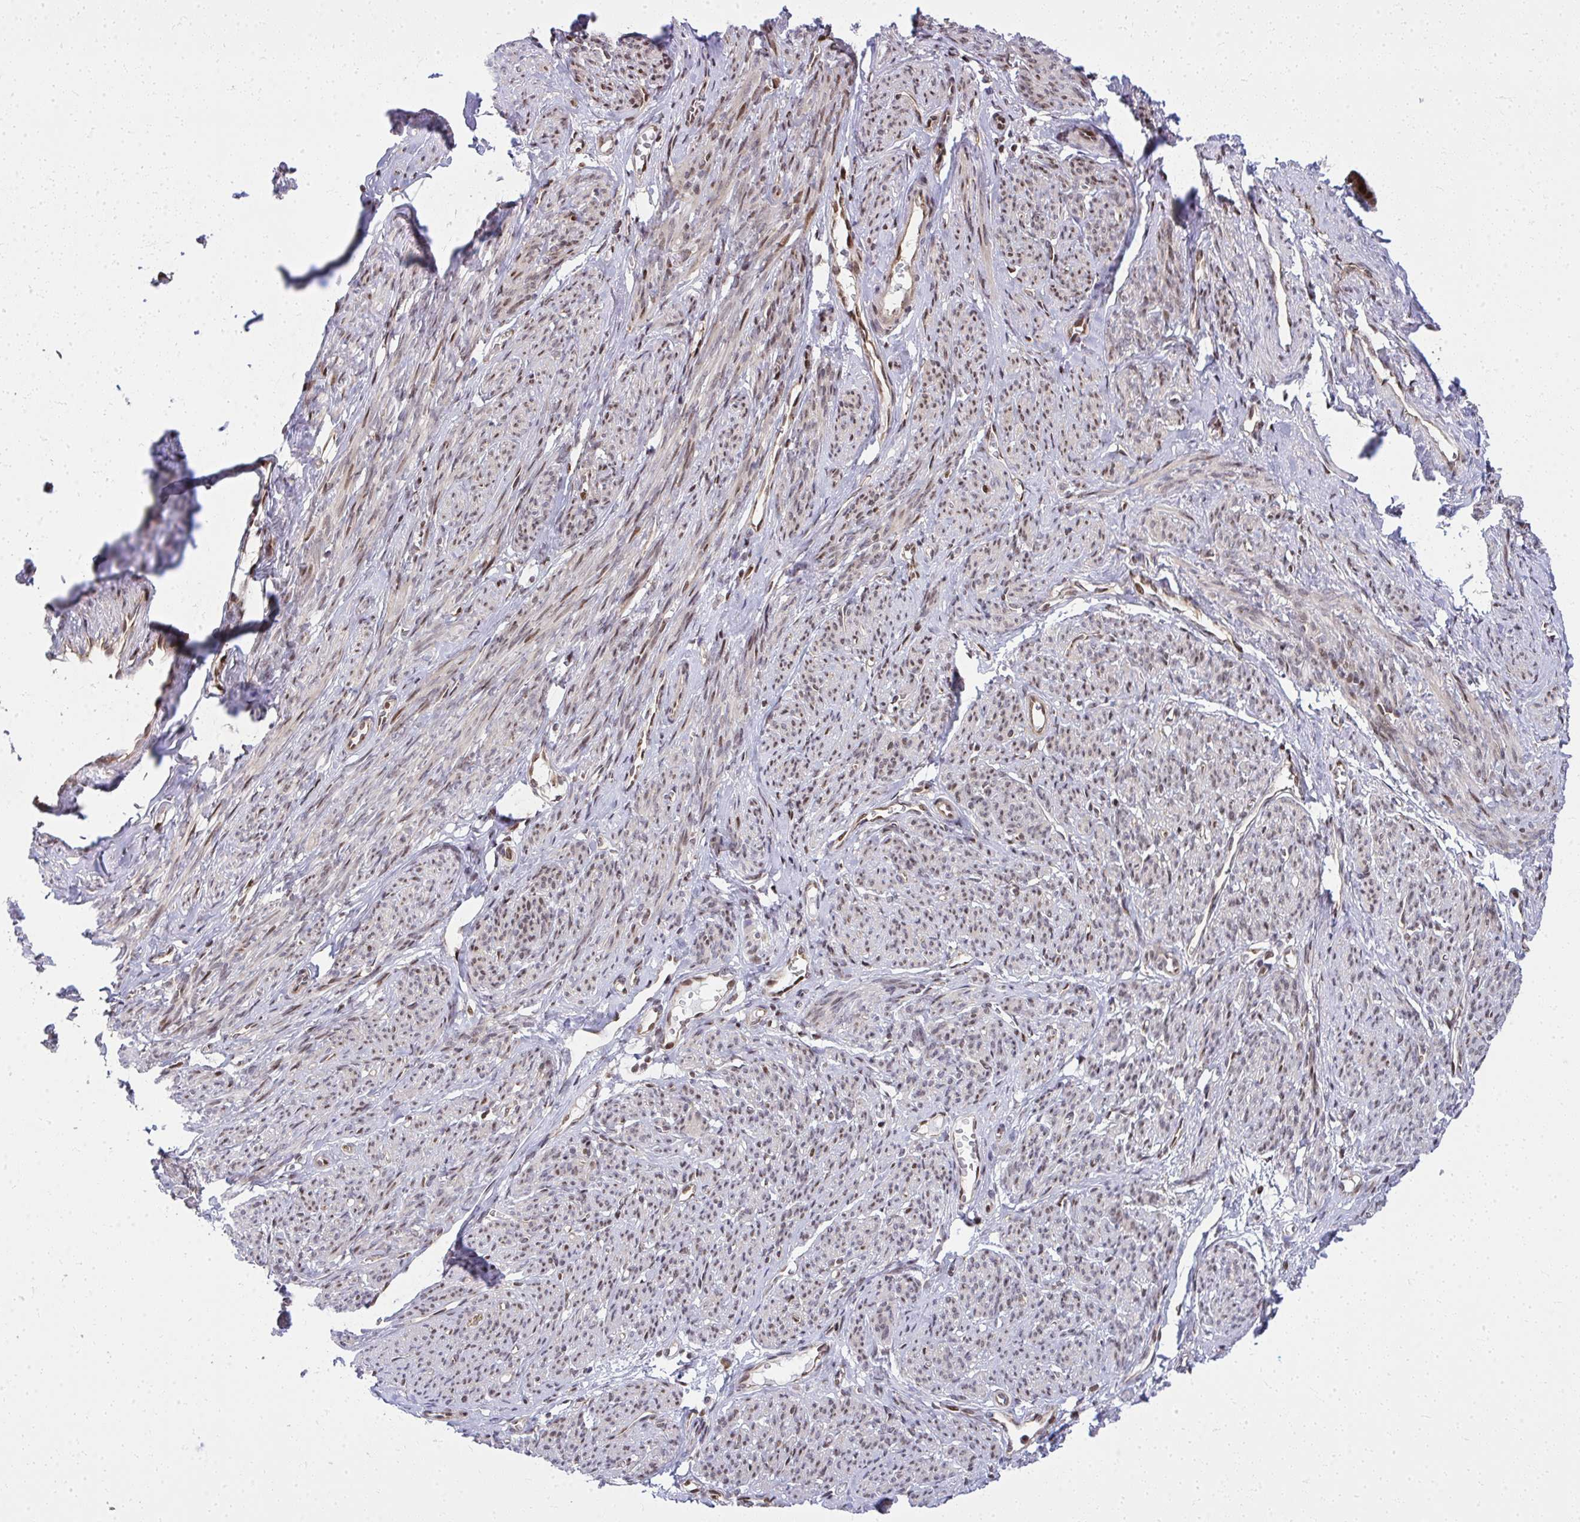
{"staining": {"intensity": "moderate", "quantity": "25%-75%", "location": "nuclear"}, "tissue": "smooth muscle", "cell_type": "Smooth muscle cells", "image_type": "normal", "snomed": [{"axis": "morphology", "description": "Normal tissue, NOS"}, {"axis": "topography", "description": "Smooth muscle"}], "caption": "This histopathology image shows immunohistochemistry (IHC) staining of normal human smooth muscle, with medium moderate nuclear expression in about 25%-75% of smooth muscle cells.", "gene": "PIGY", "patient": {"sex": "female", "age": 65}}